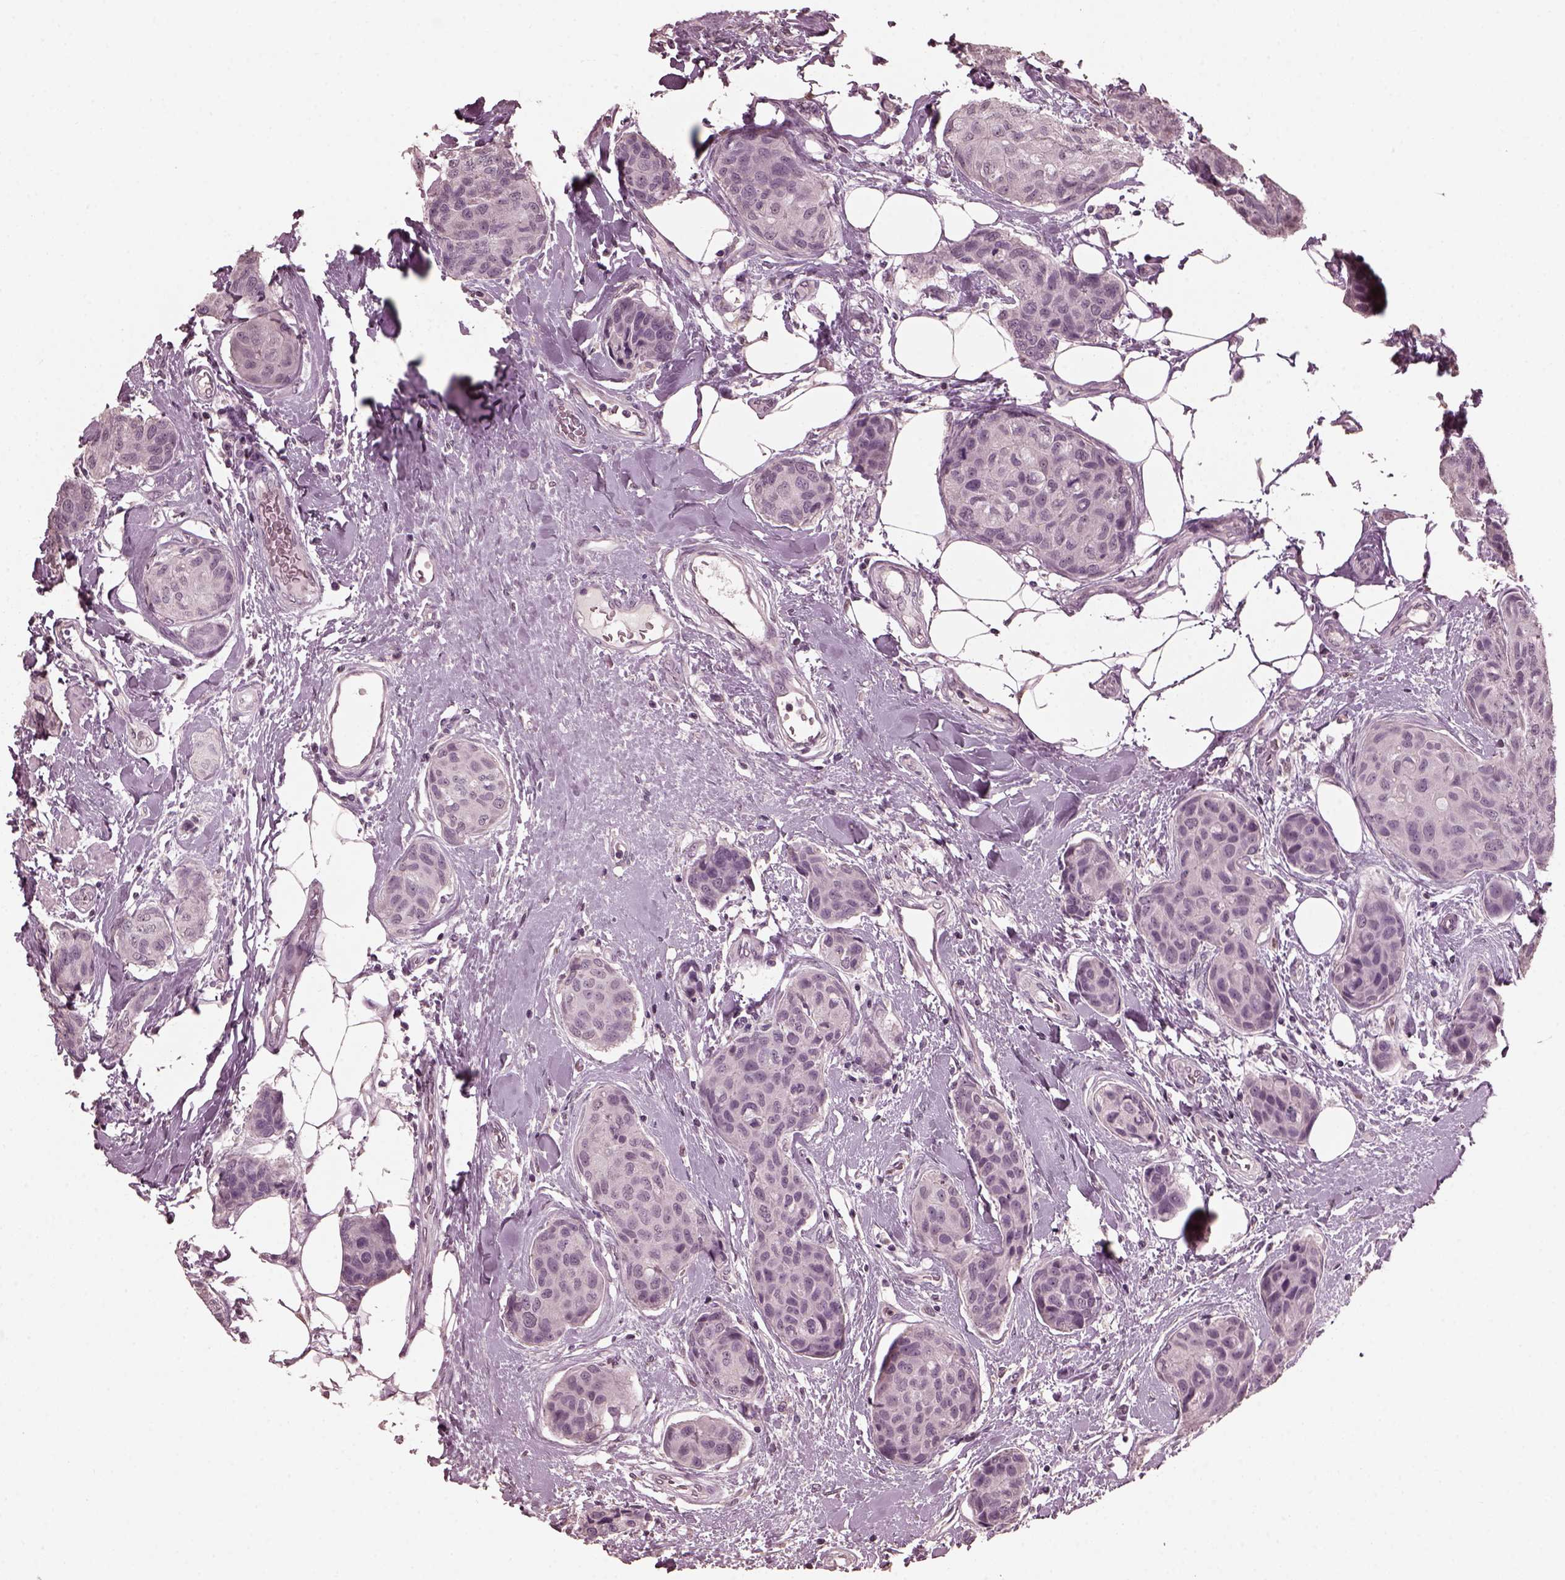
{"staining": {"intensity": "negative", "quantity": "none", "location": "none"}, "tissue": "breast cancer", "cell_type": "Tumor cells", "image_type": "cancer", "snomed": [{"axis": "morphology", "description": "Duct carcinoma"}, {"axis": "topography", "description": "Breast"}], "caption": "A photomicrograph of breast intraductal carcinoma stained for a protein exhibits no brown staining in tumor cells. Brightfield microscopy of IHC stained with DAB (3,3'-diaminobenzidine) (brown) and hematoxylin (blue), captured at high magnification.", "gene": "TSKS", "patient": {"sex": "female", "age": 80}}